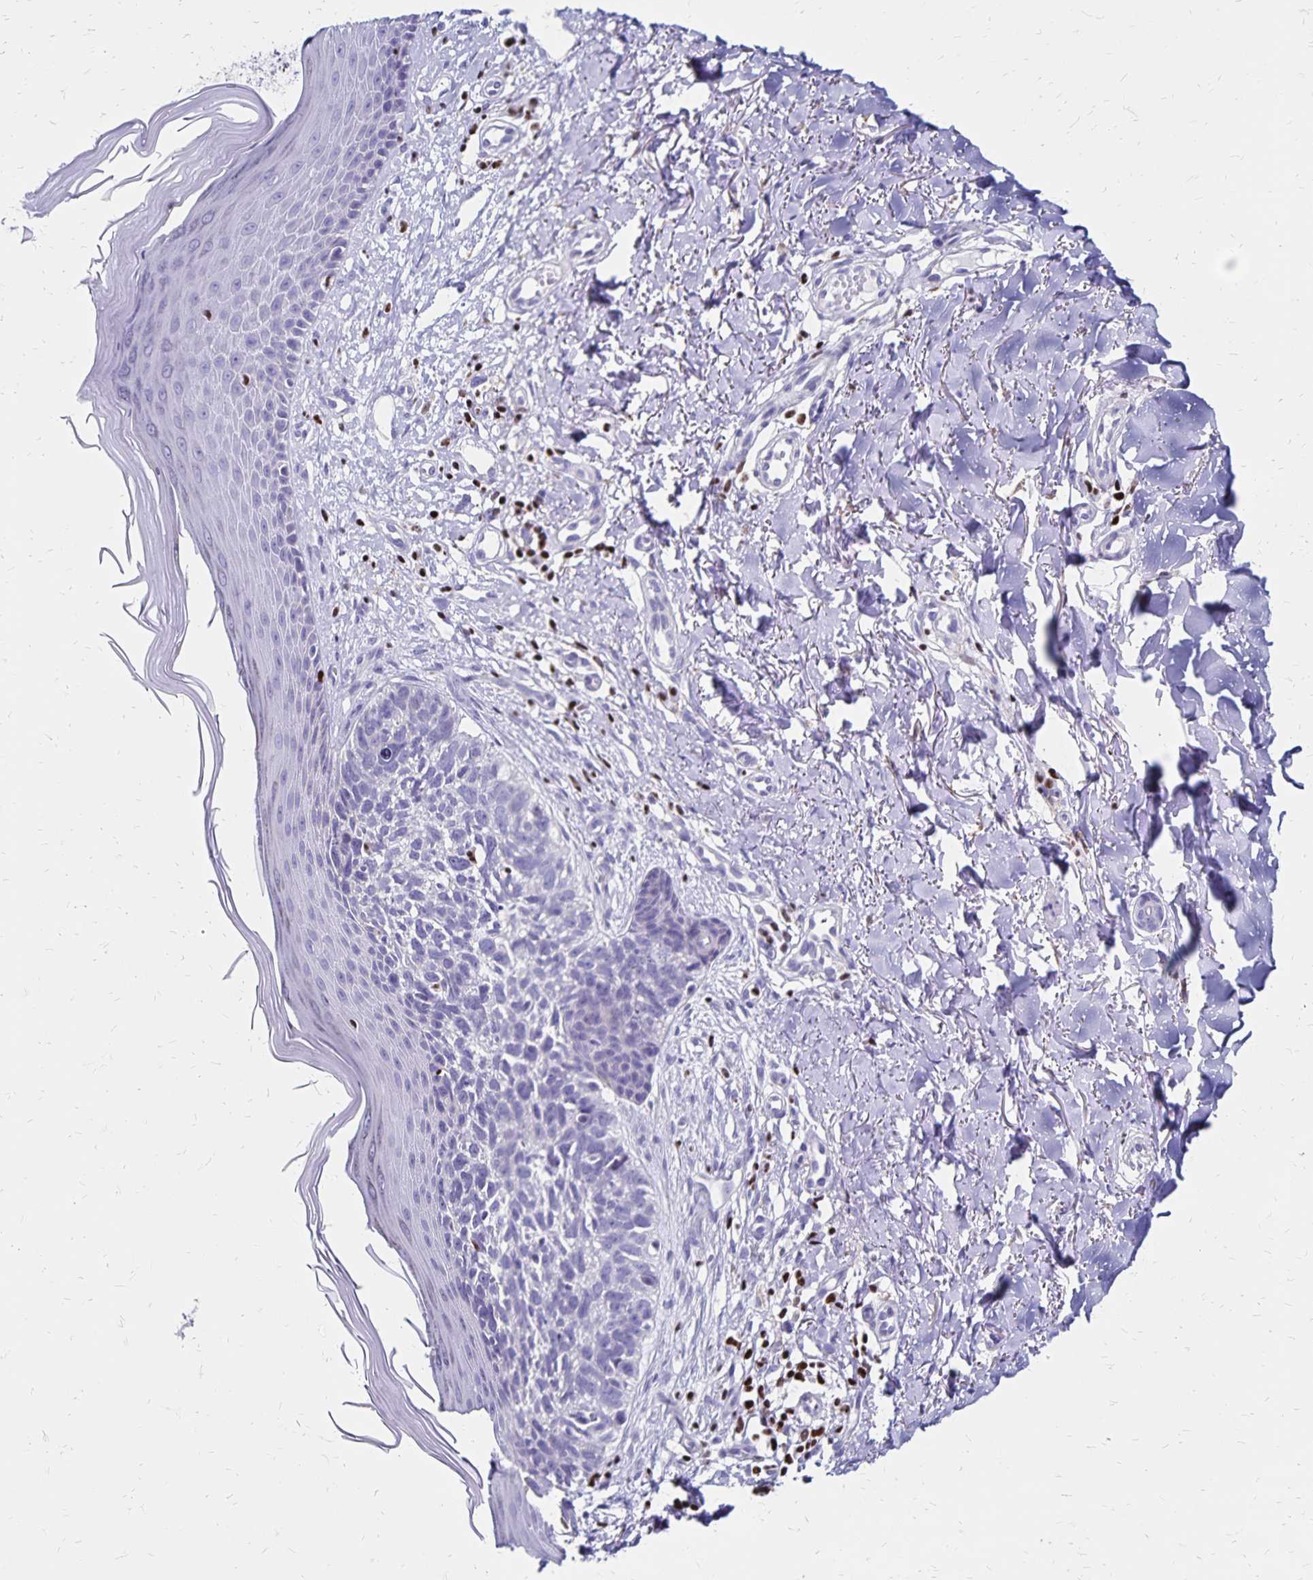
{"staining": {"intensity": "negative", "quantity": "none", "location": "none"}, "tissue": "skin cancer", "cell_type": "Tumor cells", "image_type": "cancer", "snomed": [{"axis": "morphology", "description": "Basal cell carcinoma"}, {"axis": "topography", "description": "Skin"}], "caption": "Human basal cell carcinoma (skin) stained for a protein using immunohistochemistry (IHC) demonstrates no expression in tumor cells.", "gene": "IKZF1", "patient": {"sex": "female", "age": 45}}